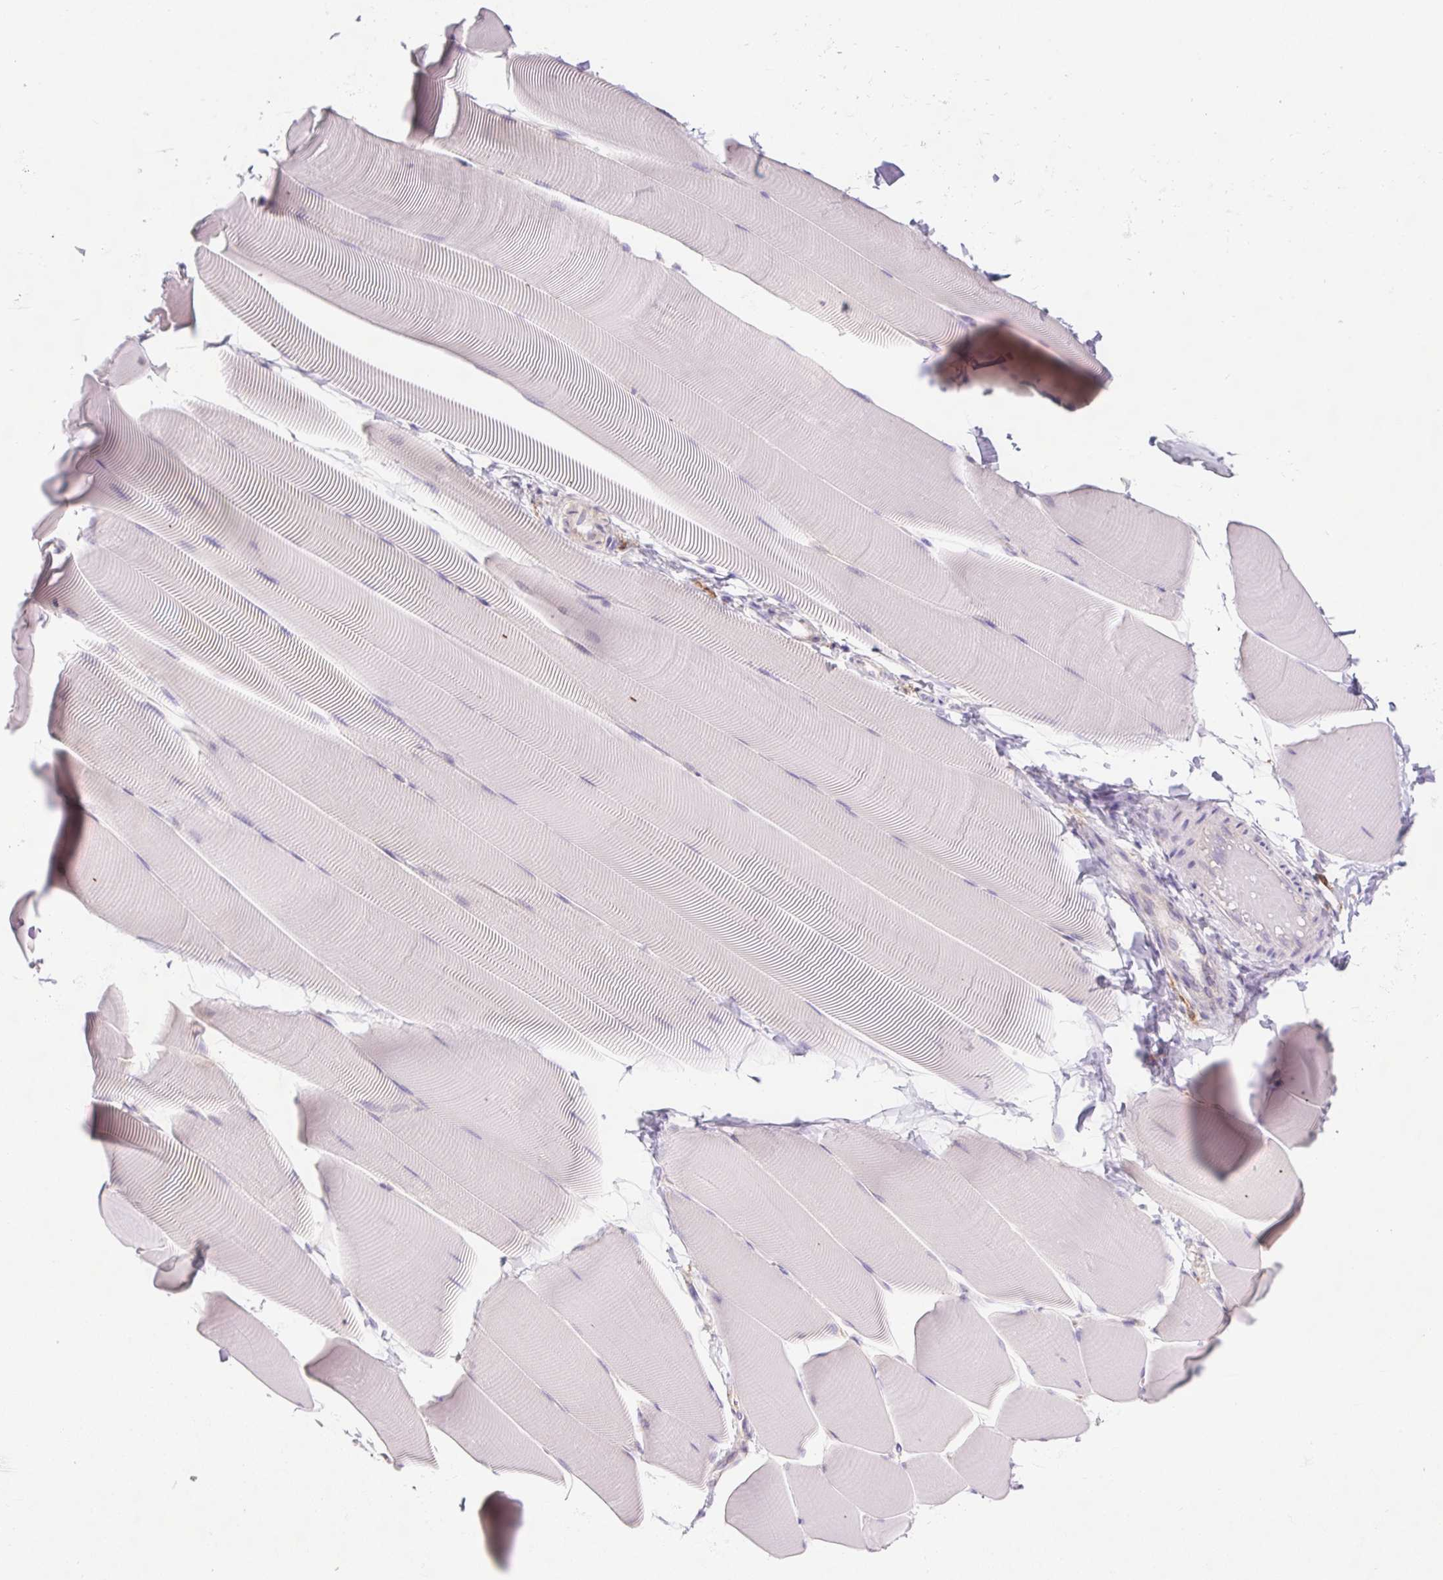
{"staining": {"intensity": "negative", "quantity": "none", "location": "none"}, "tissue": "skeletal muscle", "cell_type": "Myocytes", "image_type": "normal", "snomed": [{"axis": "morphology", "description": "Normal tissue, NOS"}, {"axis": "topography", "description": "Skeletal muscle"}], "caption": "This image is of unremarkable skeletal muscle stained with immunohistochemistry (IHC) to label a protein in brown with the nuclei are counter-stained blue. There is no expression in myocytes. Brightfield microscopy of IHC stained with DAB (3,3'-diaminobenzidine) (brown) and hematoxylin (blue), captured at high magnification.", "gene": "SH2D6", "patient": {"sex": "male", "age": 25}}